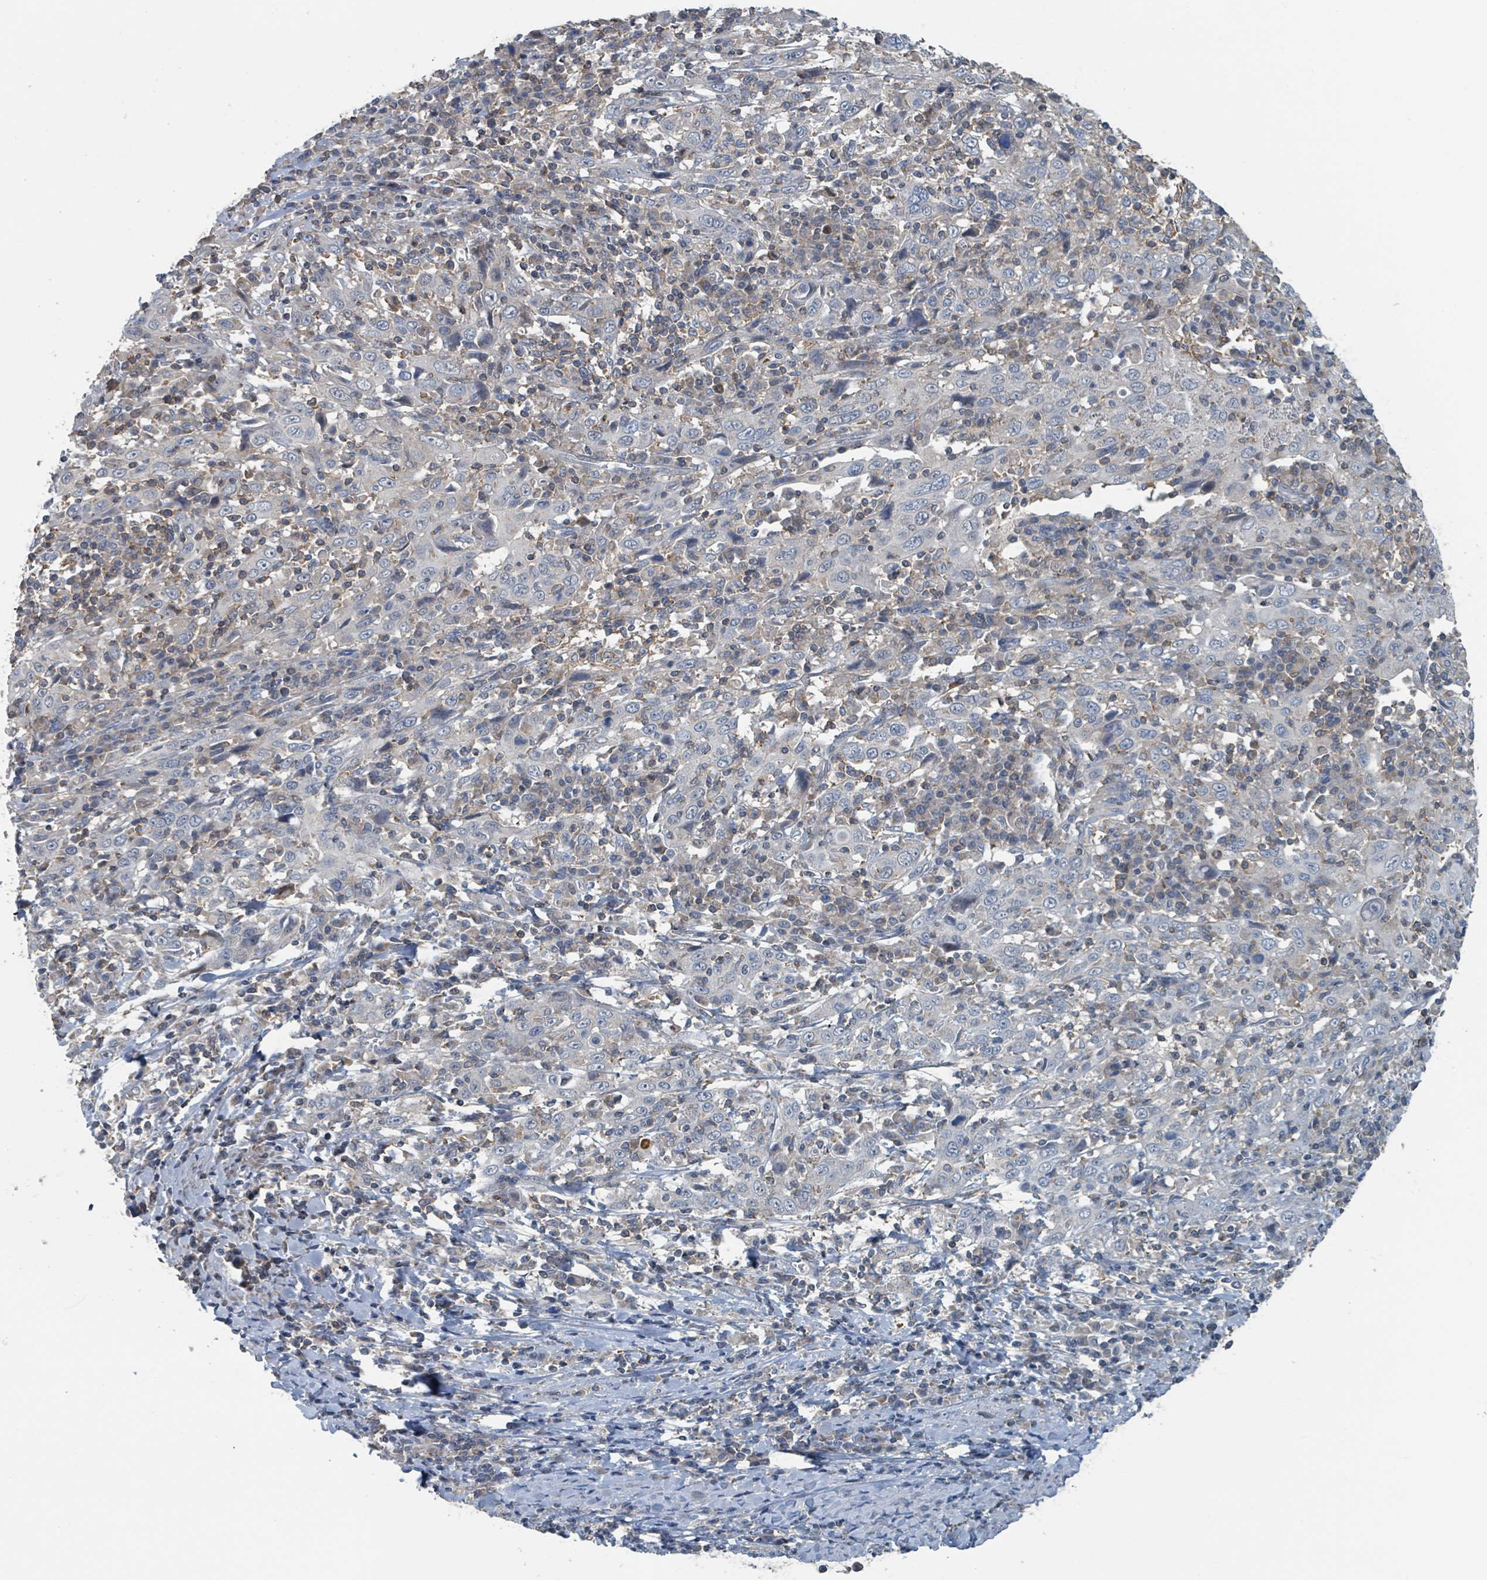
{"staining": {"intensity": "negative", "quantity": "none", "location": "none"}, "tissue": "cervical cancer", "cell_type": "Tumor cells", "image_type": "cancer", "snomed": [{"axis": "morphology", "description": "Squamous cell carcinoma, NOS"}, {"axis": "topography", "description": "Cervix"}], "caption": "DAB (3,3'-diaminobenzidine) immunohistochemical staining of human cervical squamous cell carcinoma reveals no significant staining in tumor cells.", "gene": "ACBD4", "patient": {"sex": "female", "age": 46}}